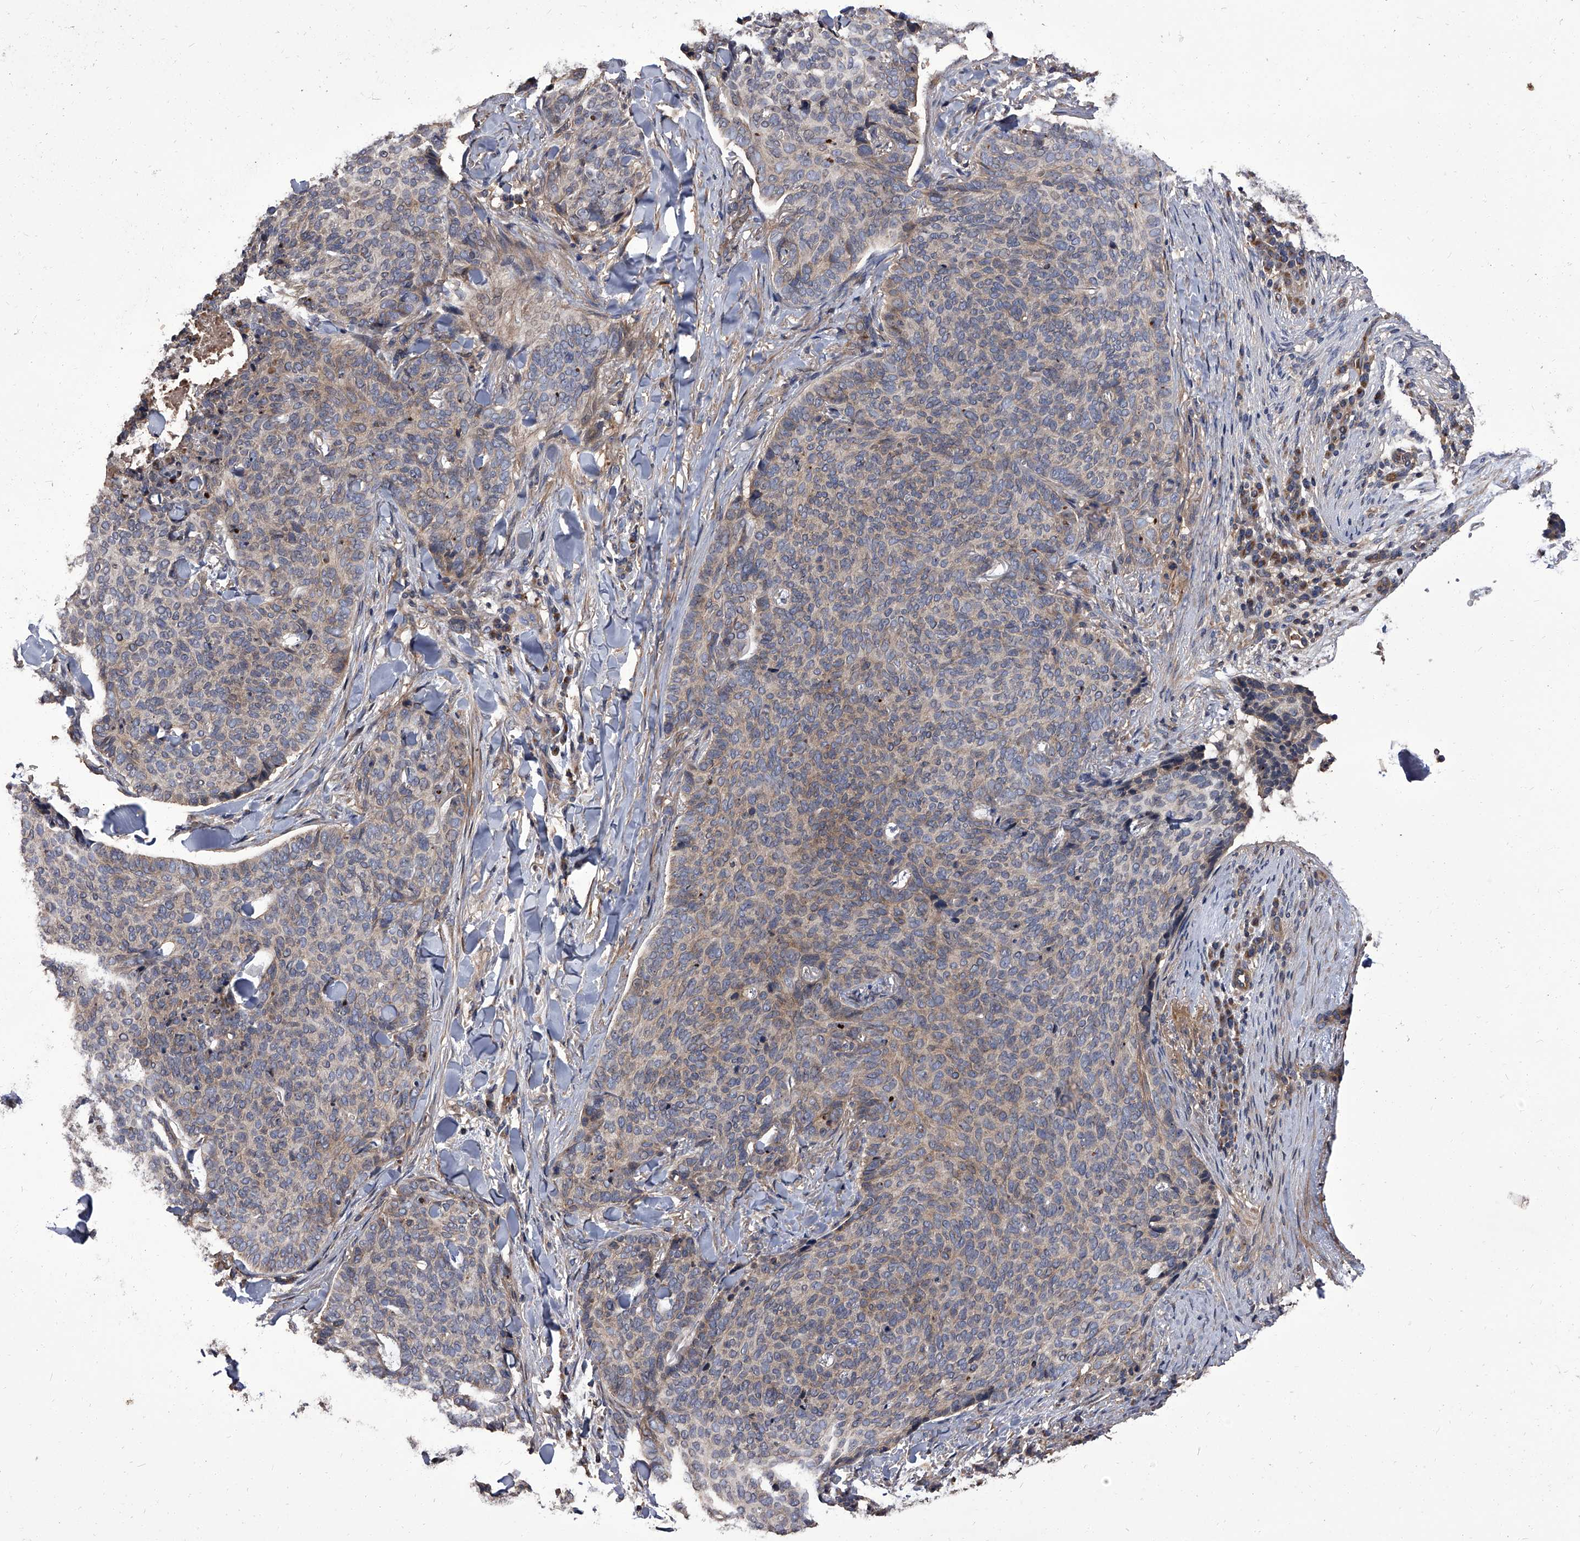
{"staining": {"intensity": "weak", "quantity": "<25%", "location": "cytoplasmic/membranous"}, "tissue": "skin cancer", "cell_type": "Tumor cells", "image_type": "cancer", "snomed": [{"axis": "morphology", "description": "Normal tissue, NOS"}, {"axis": "morphology", "description": "Basal cell carcinoma"}, {"axis": "topography", "description": "Skin"}], "caption": "IHC image of neoplastic tissue: skin cancer (basal cell carcinoma) stained with DAB displays no significant protein staining in tumor cells.", "gene": "STK36", "patient": {"sex": "male", "age": 50}}